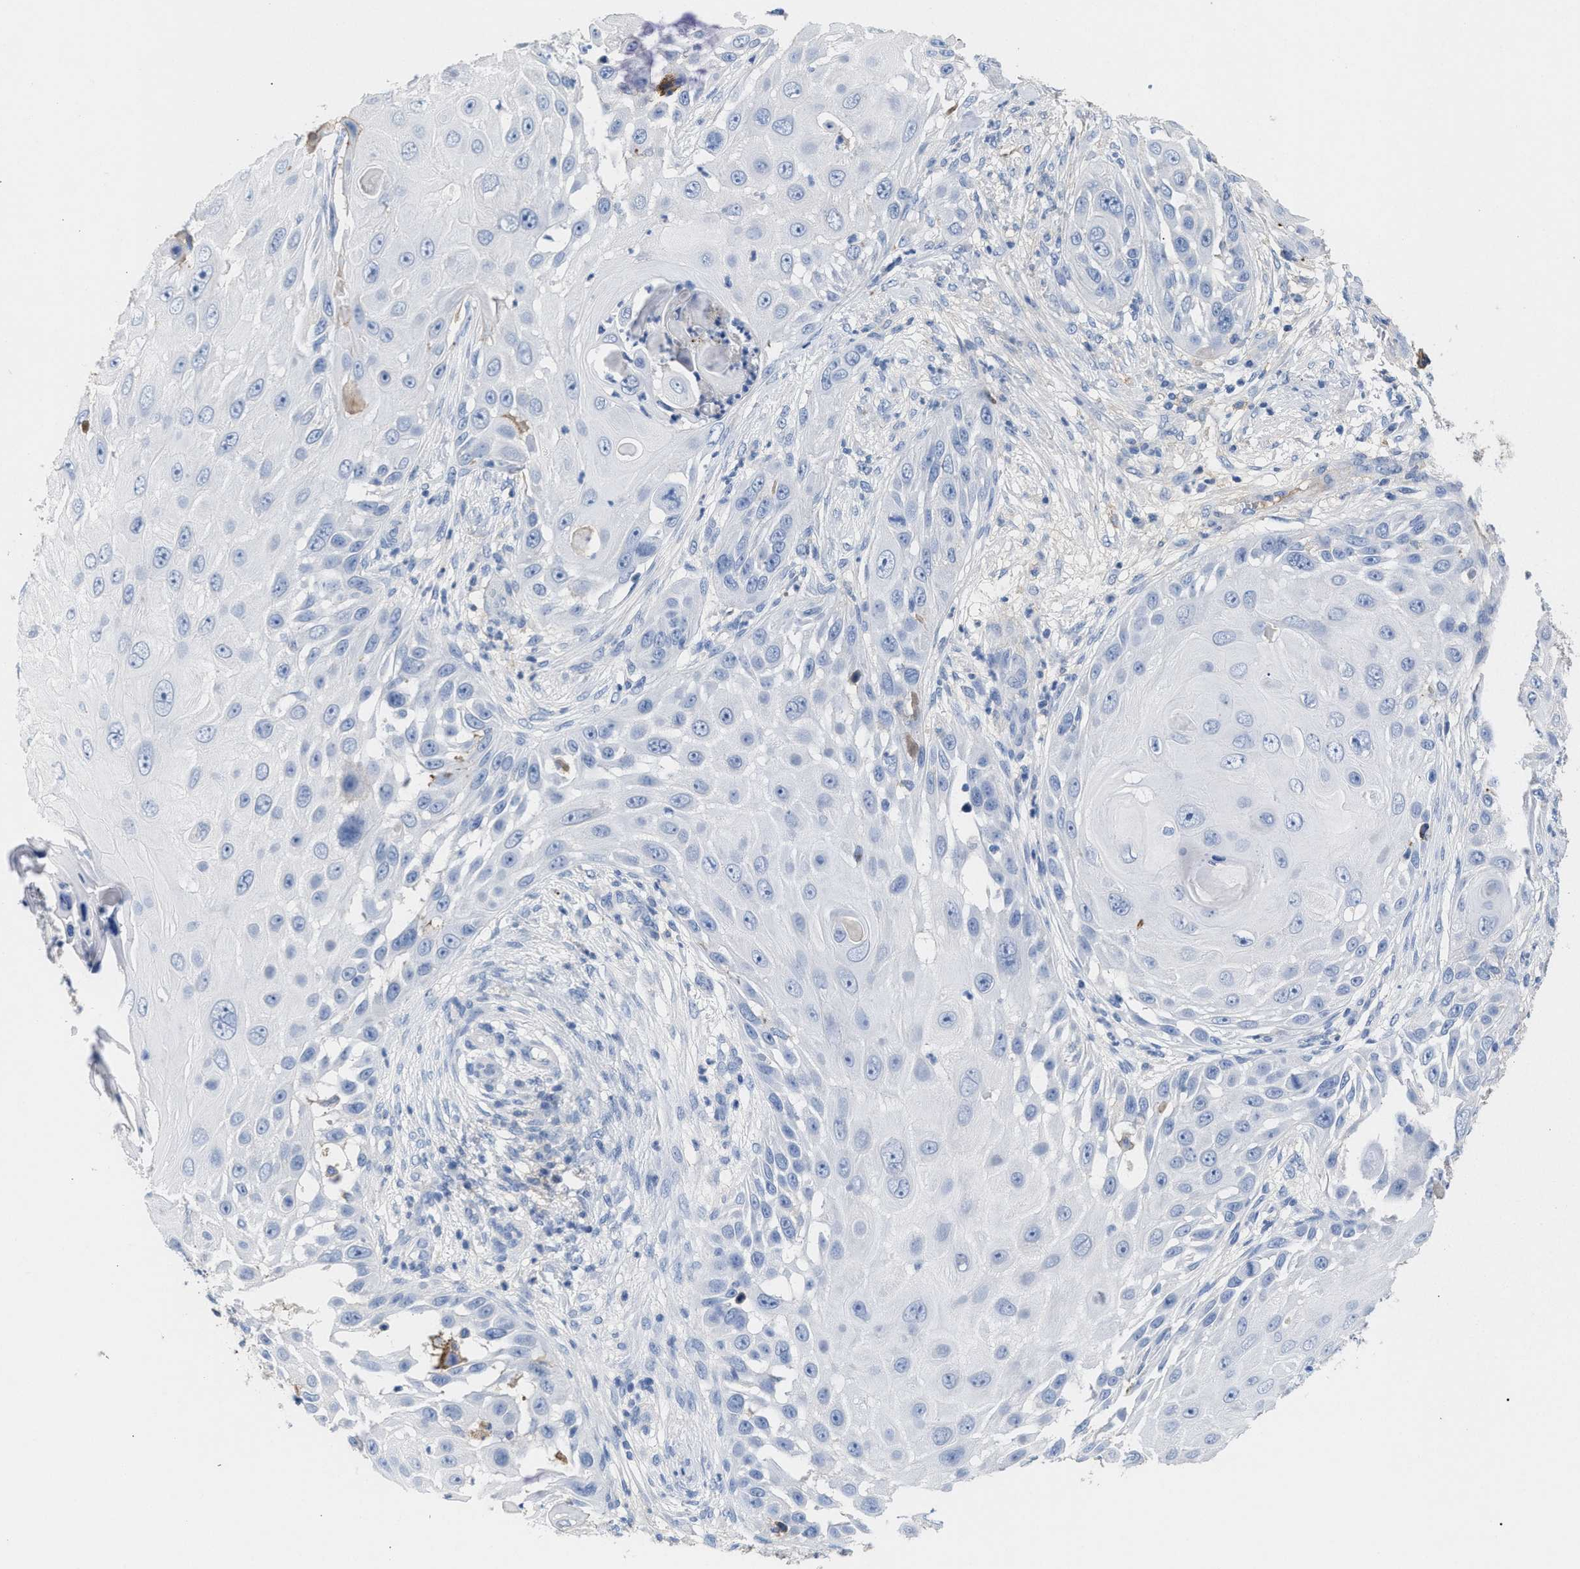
{"staining": {"intensity": "negative", "quantity": "none", "location": "none"}, "tissue": "skin cancer", "cell_type": "Tumor cells", "image_type": "cancer", "snomed": [{"axis": "morphology", "description": "Squamous cell carcinoma, NOS"}, {"axis": "topography", "description": "Skin"}], "caption": "The immunohistochemistry micrograph has no significant staining in tumor cells of skin cancer tissue.", "gene": "APOH", "patient": {"sex": "female", "age": 44}}